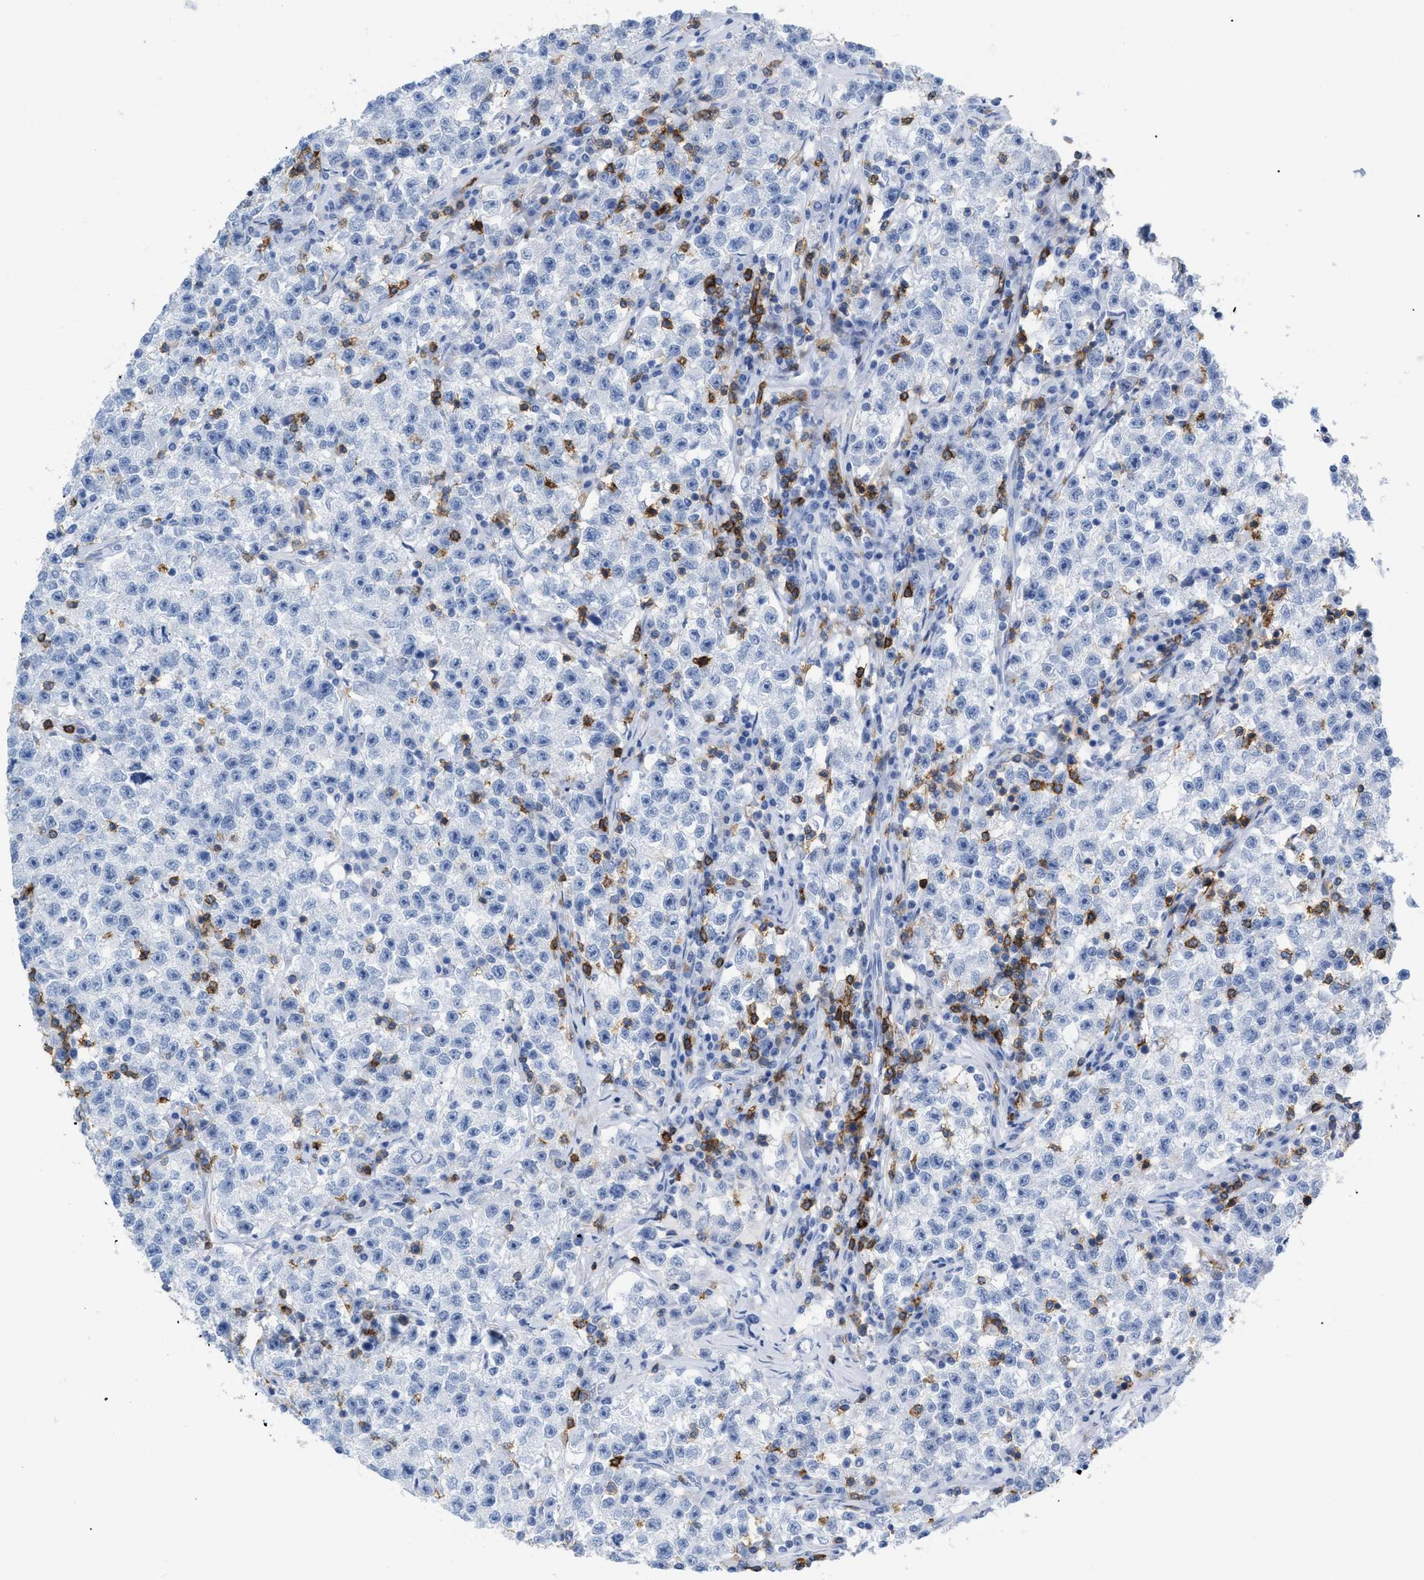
{"staining": {"intensity": "negative", "quantity": "none", "location": "none"}, "tissue": "testis cancer", "cell_type": "Tumor cells", "image_type": "cancer", "snomed": [{"axis": "morphology", "description": "Seminoma, NOS"}, {"axis": "topography", "description": "Testis"}], "caption": "Immunohistochemistry (IHC) photomicrograph of neoplastic tissue: human testis cancer stained with DAB displays no significant protein staining in tumor cells.", "gene": "CD5", "patient": {"sex": "male", "age": 22}}